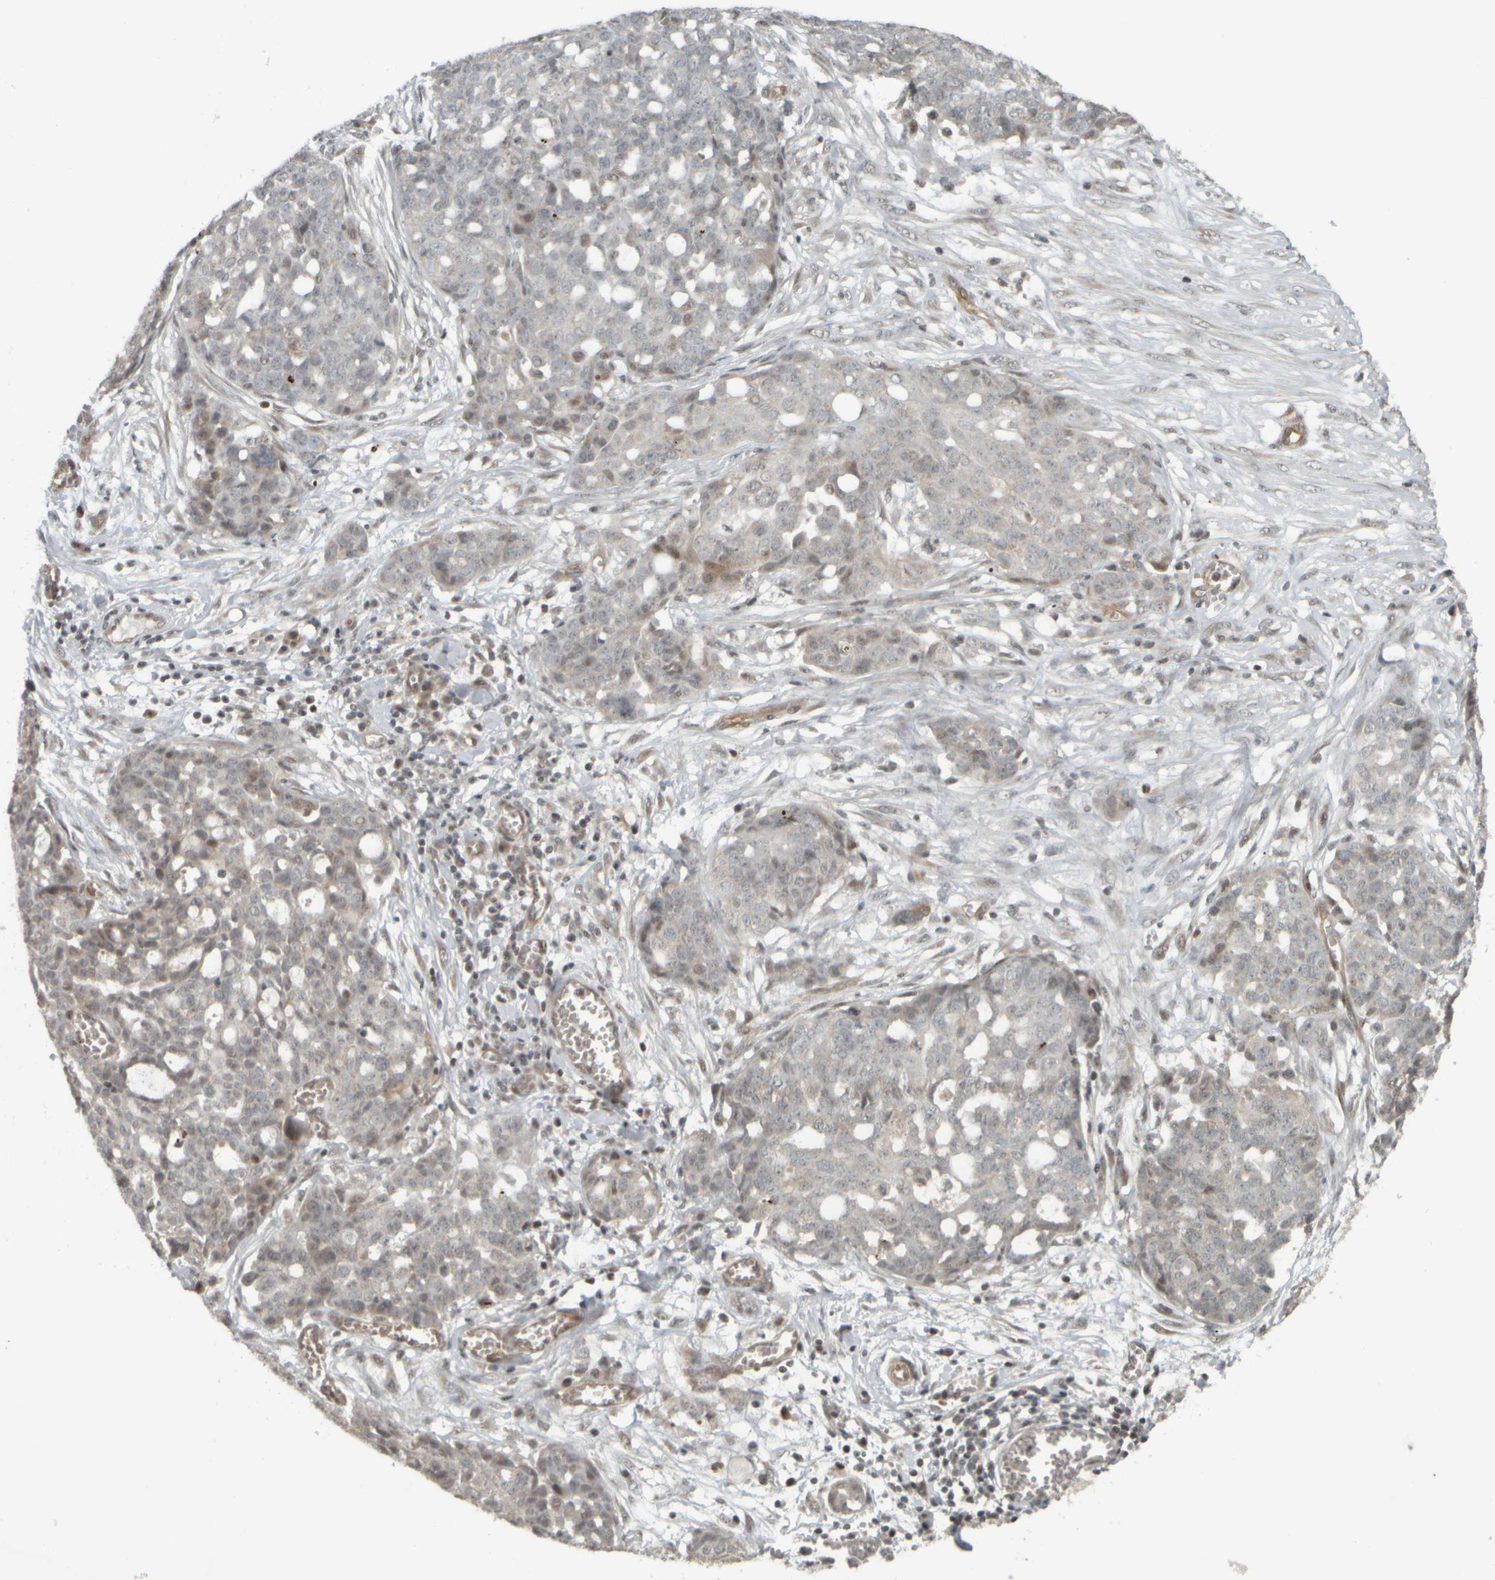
{"staining": {"intensity": "weak", "quantity": "<25%", "location": "nuclear"}, "tissue": "ovarian cancer", "cell_type": "Tumor cells", "image_type": "cancer", "snomed": [{"axis": "morphology", "description": "Cystadenocarcinoma, serous, NOS"}, {"axis": "topography", "description": "Soft tissue"}, {"axis": "topography", "description": "Ovary"}], "caption": "An IHC image of ovarian cancer is shown. There is no staining in tumor cells of ovarian cancer.", "gene": "NAPG", "patient": {"sex": "female", "age": 57}}